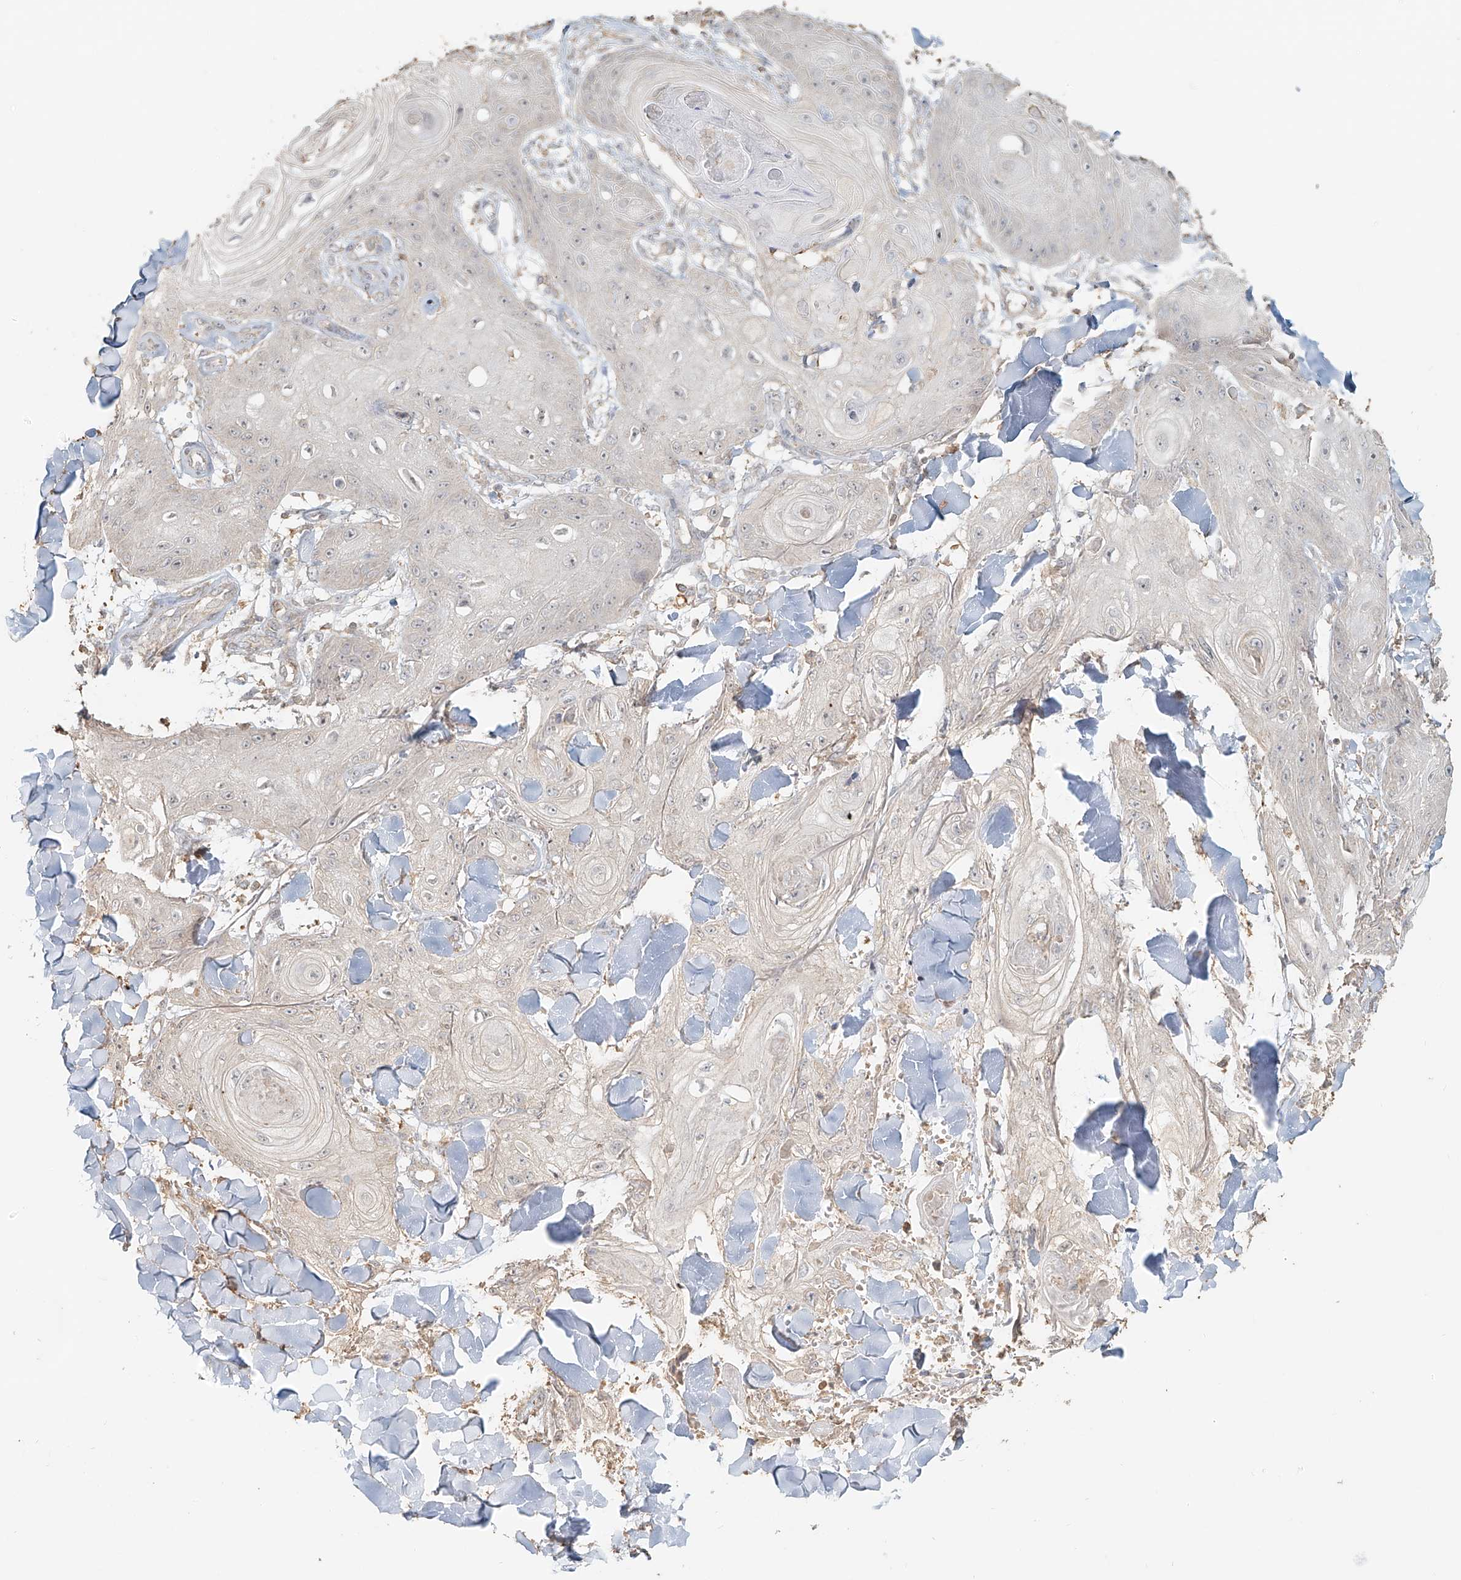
{"staining": {"intensity": "negative", "quantity": "none", "location": "none"}, "tissue": "skin cancer", "cell_type": "Tumor cells", "image_type": "cancer", "snomed": [{"axis": "morphology", "description": "Squamous cell carcinoma, NOS"}, {"axis": "topography", "description": "Skin"}], "caption": "Tumor cells show no significant positivity in squamous cell carcinoma (skin).", "gene": "NPHS1", "patient": {"sex": "male", "age": 74}}